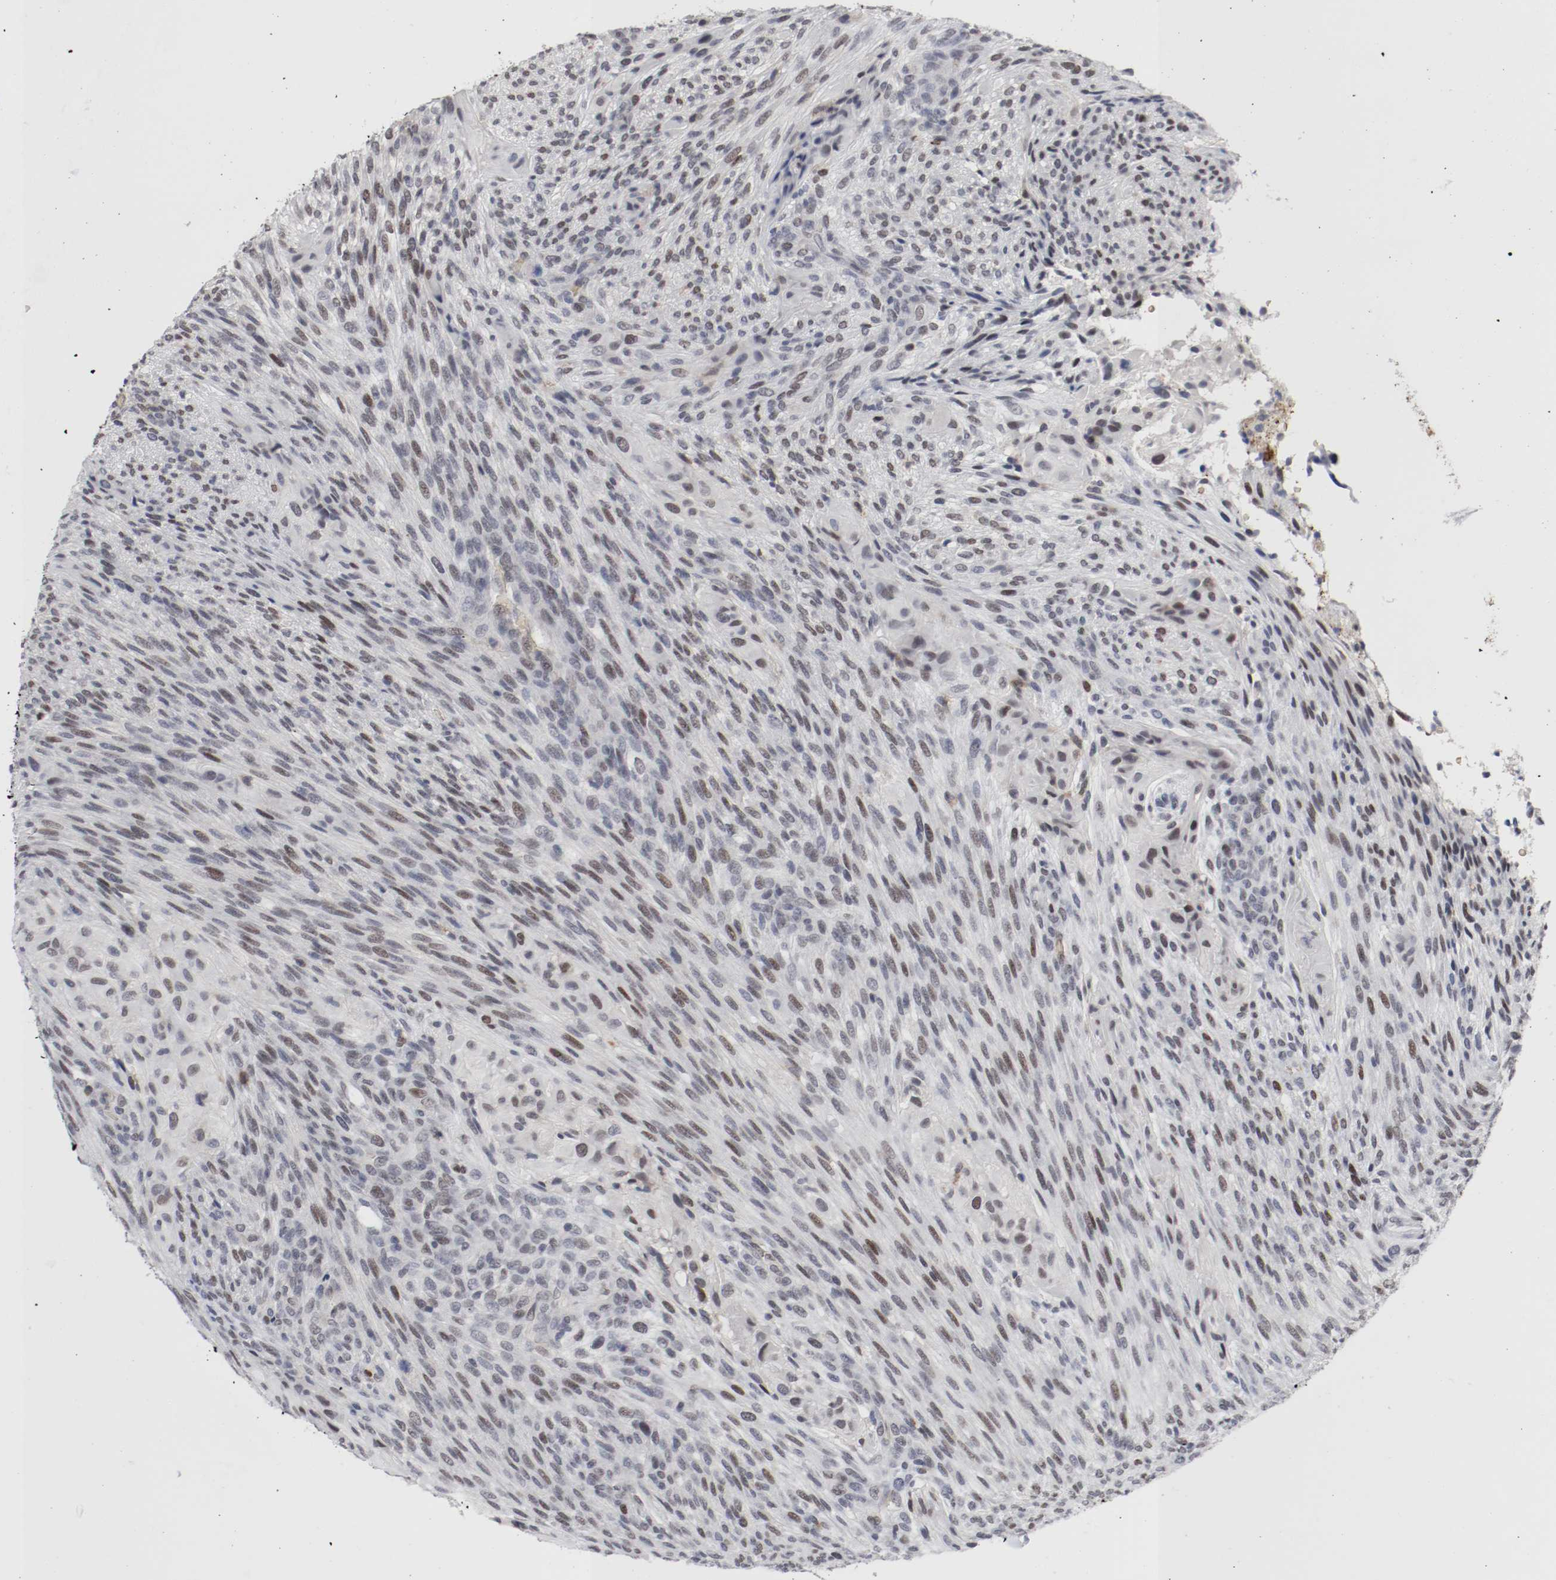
{"staining": {"intensity": "weak", "quantity": "<25%", "location": "nuclear"}, "tissue": "glioma", "cell_type": "Tumor cells", "image_type": "cancer", "snomed": [{"axis": "morphology", "description": "Glioma, malignant, High grade"}, {"axis": "topography", "description": "Cerebral cortex"}], "caption": "Immunohistochemical staining of malignant high-grade glioma reveals no significant positivity in tumor cells. The staining was performed using DAB (3,3'-diaminobenzidine) to visualize the protein expression in brown, while the nuclei were stained in blue with hematoxylin (Magnification: 20x).", "gene": "JUND", "patient": {"sex": "female", "age": 55}}